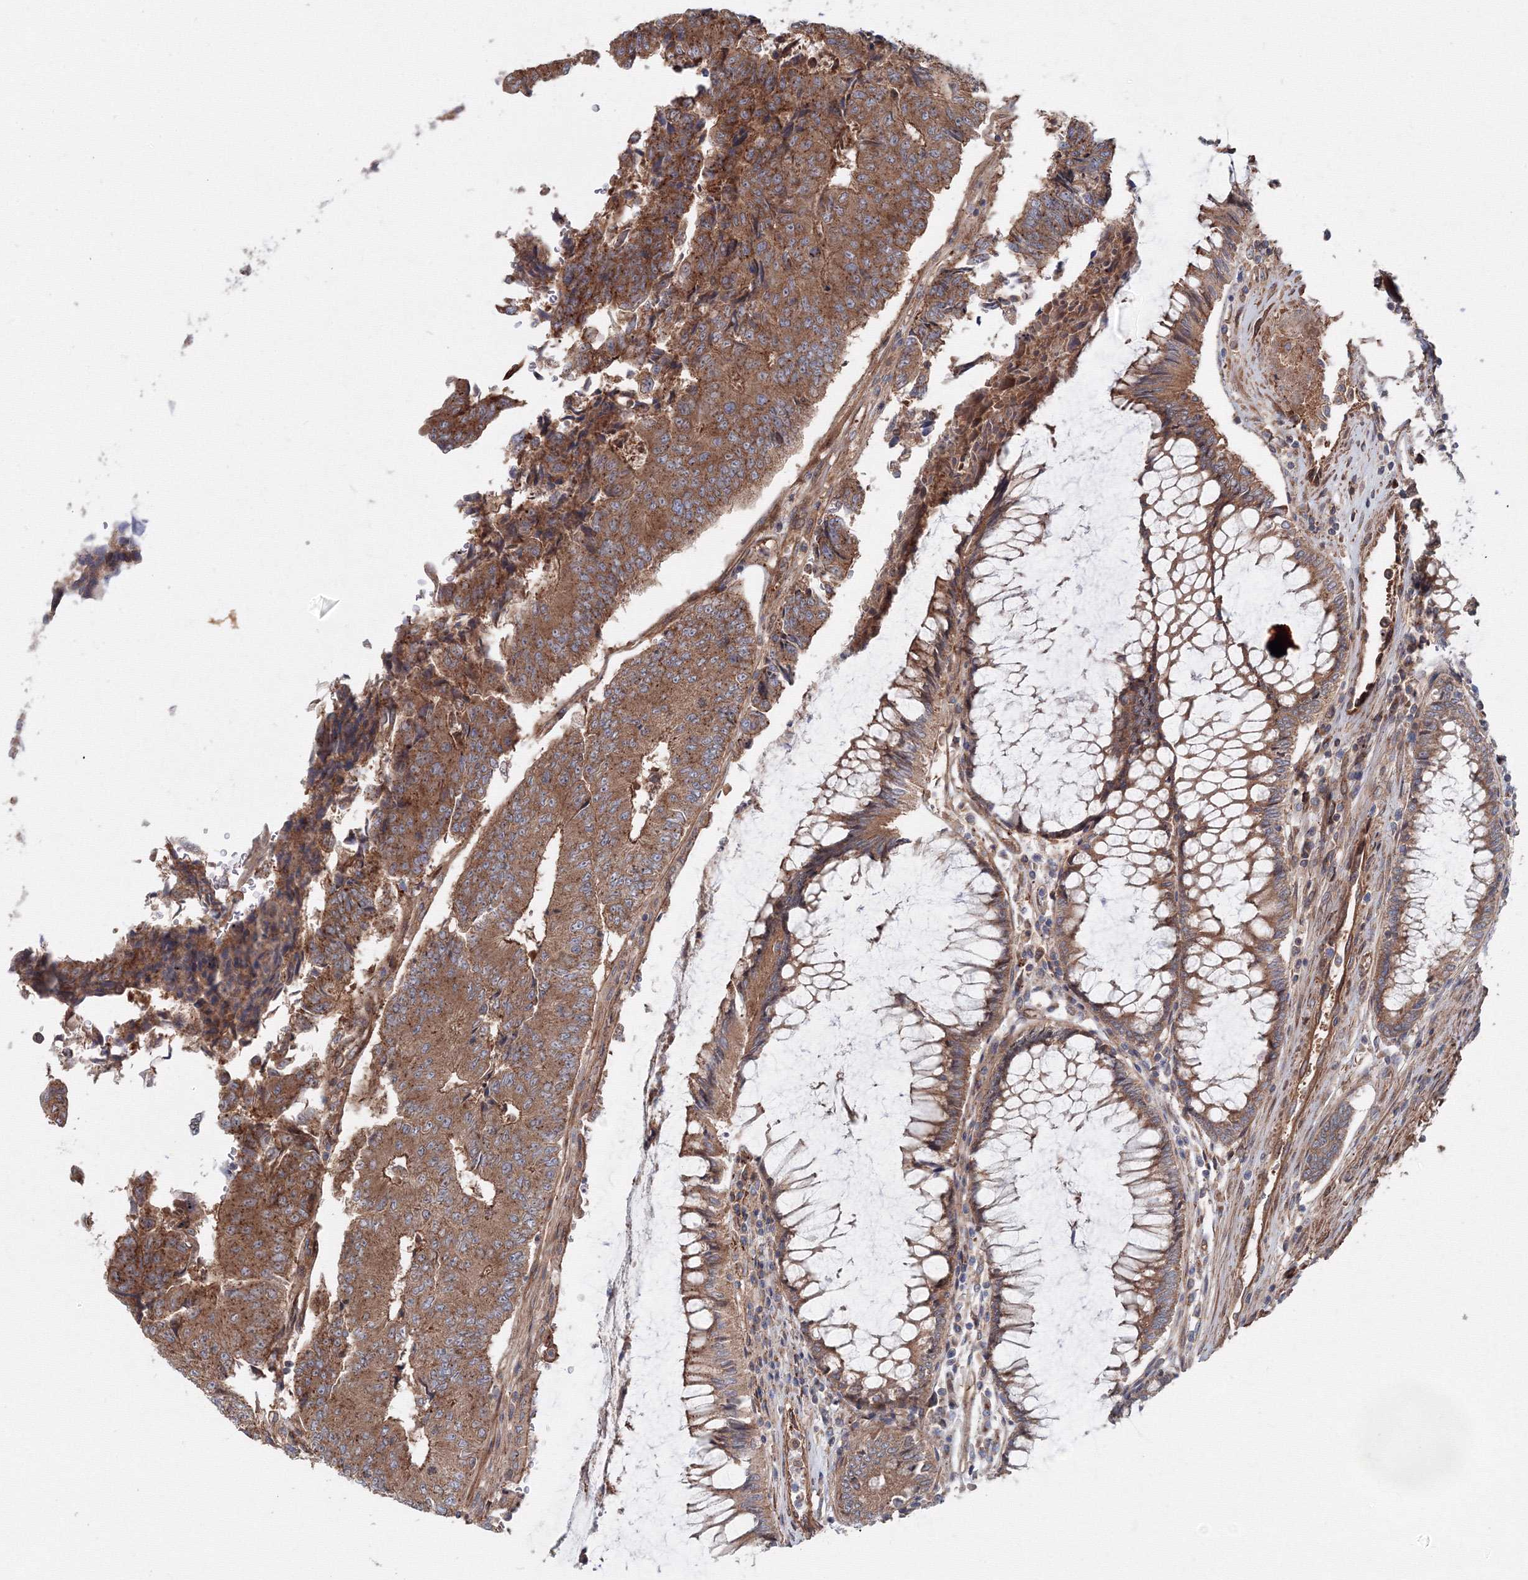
{"staining": {"intensity": "moderate", "quantity": ">75%", "location": "cytoplasmic/membranous"}, "tissue": "colorectal cancer", "cell_type": "Tumor cells", "image_type": "cancer", "snomed": [{"axis": "morphology", "description": "Adenocarcinoma, NOS"}, {"axis": "topography", "description": "Colon"}], "caption": "The photomicrograph demonstrates immunohistochemical staining of colorectal cancer (adenocarcinoma). There is moderate cytoplasmic/membranous staining is seen in approximately >75% of tumor cells.", "gene": "EXOC1", "patient": {"sex": "female", "age": 67}}